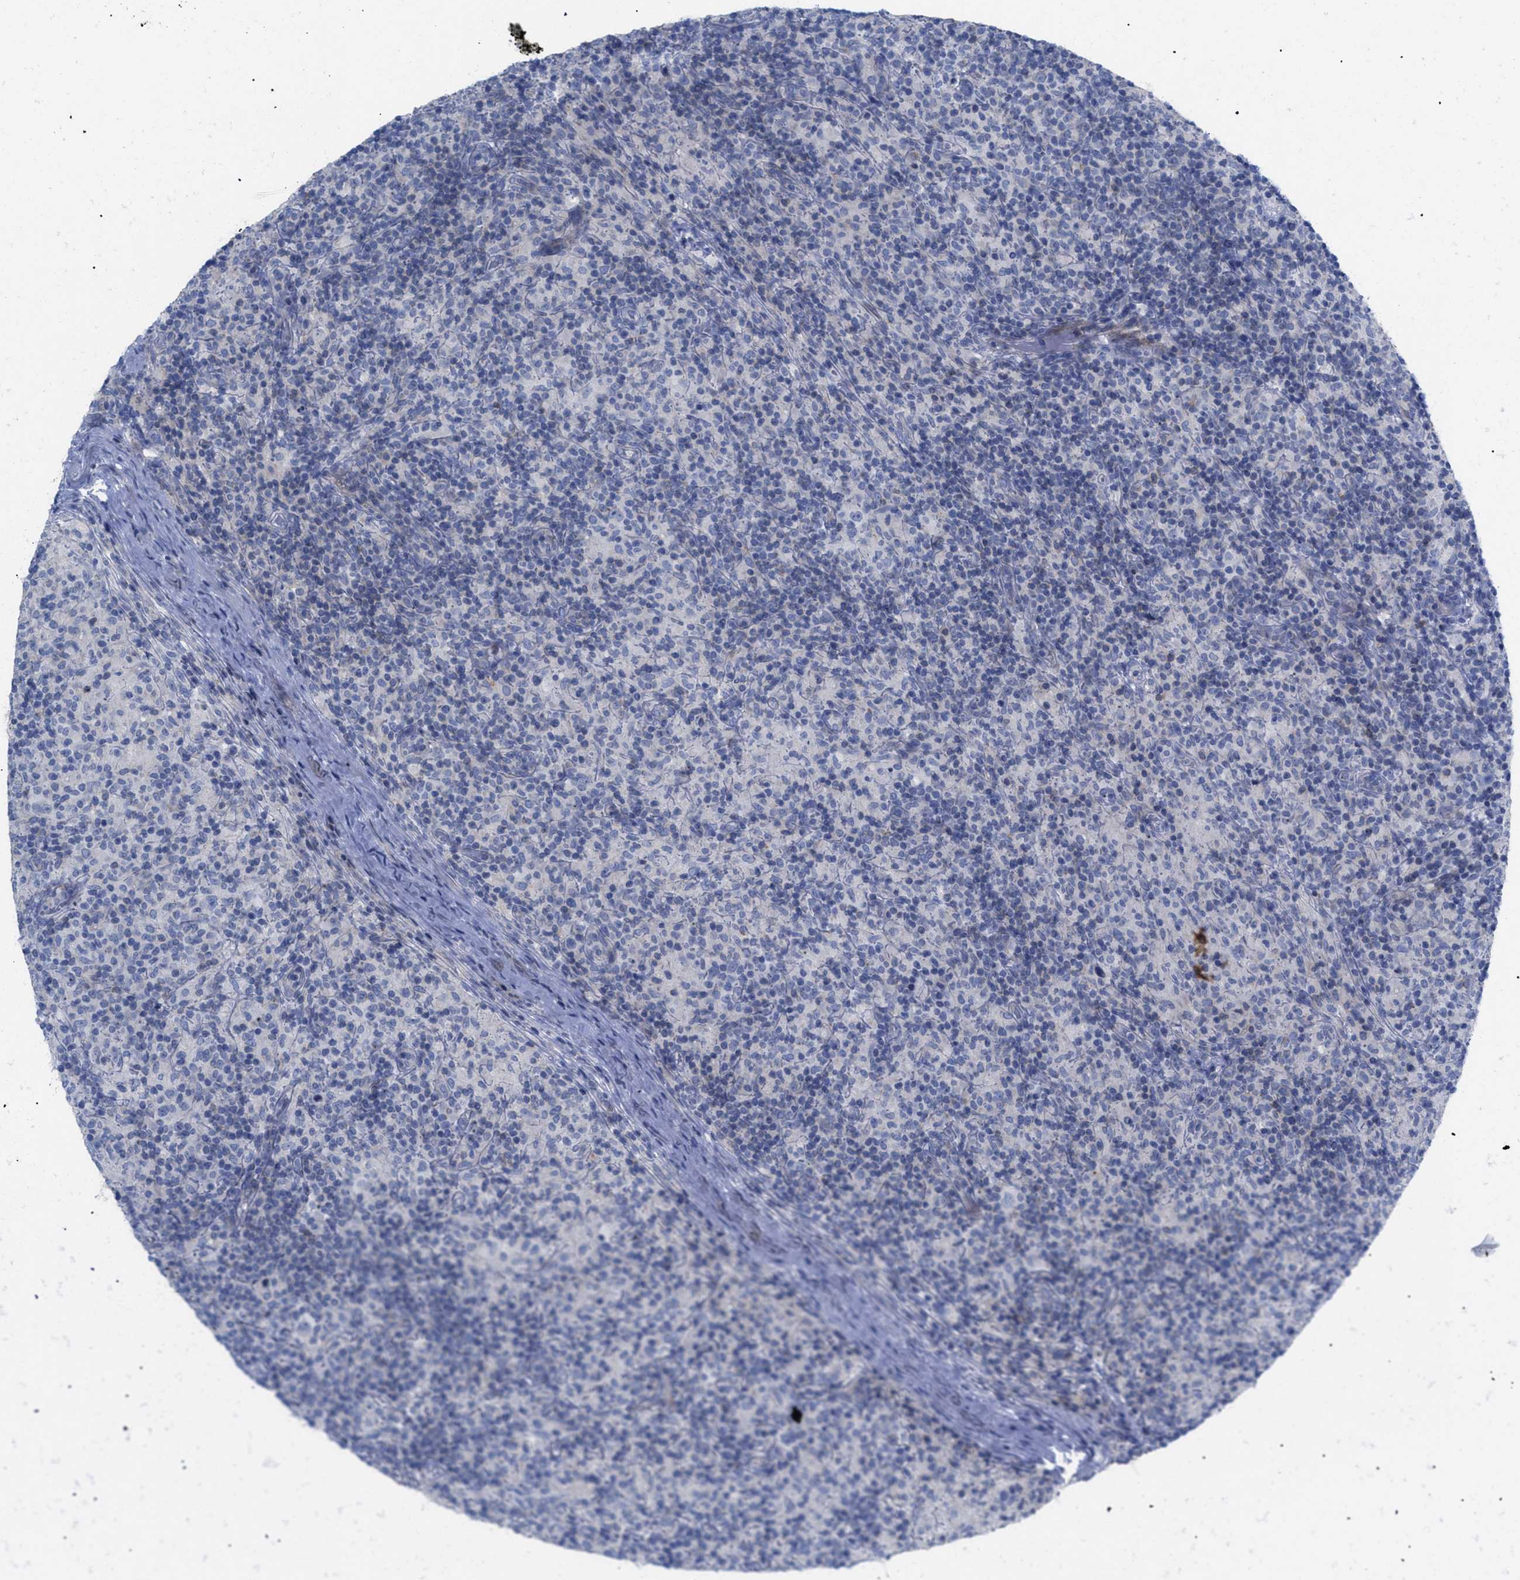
{"staining": {"intensity": "negative", "quantity": "none", "location": "none"}, "tissue": "lymphoma", "cell_type": "Tumor cells", "image_type": "cancer", "snomed": [{"axis": "morphology", "description": "Hodgkin's disease, NOS"}, {"axis": "topography", "description": "Lymph node"}], "caption": "This is an immunohistochemistry (IHC) image of Hodgkin's disease. There is no staining in tumor cells.", "gene": "CAV3", "patient": {"sex": "male", "age": 70}}